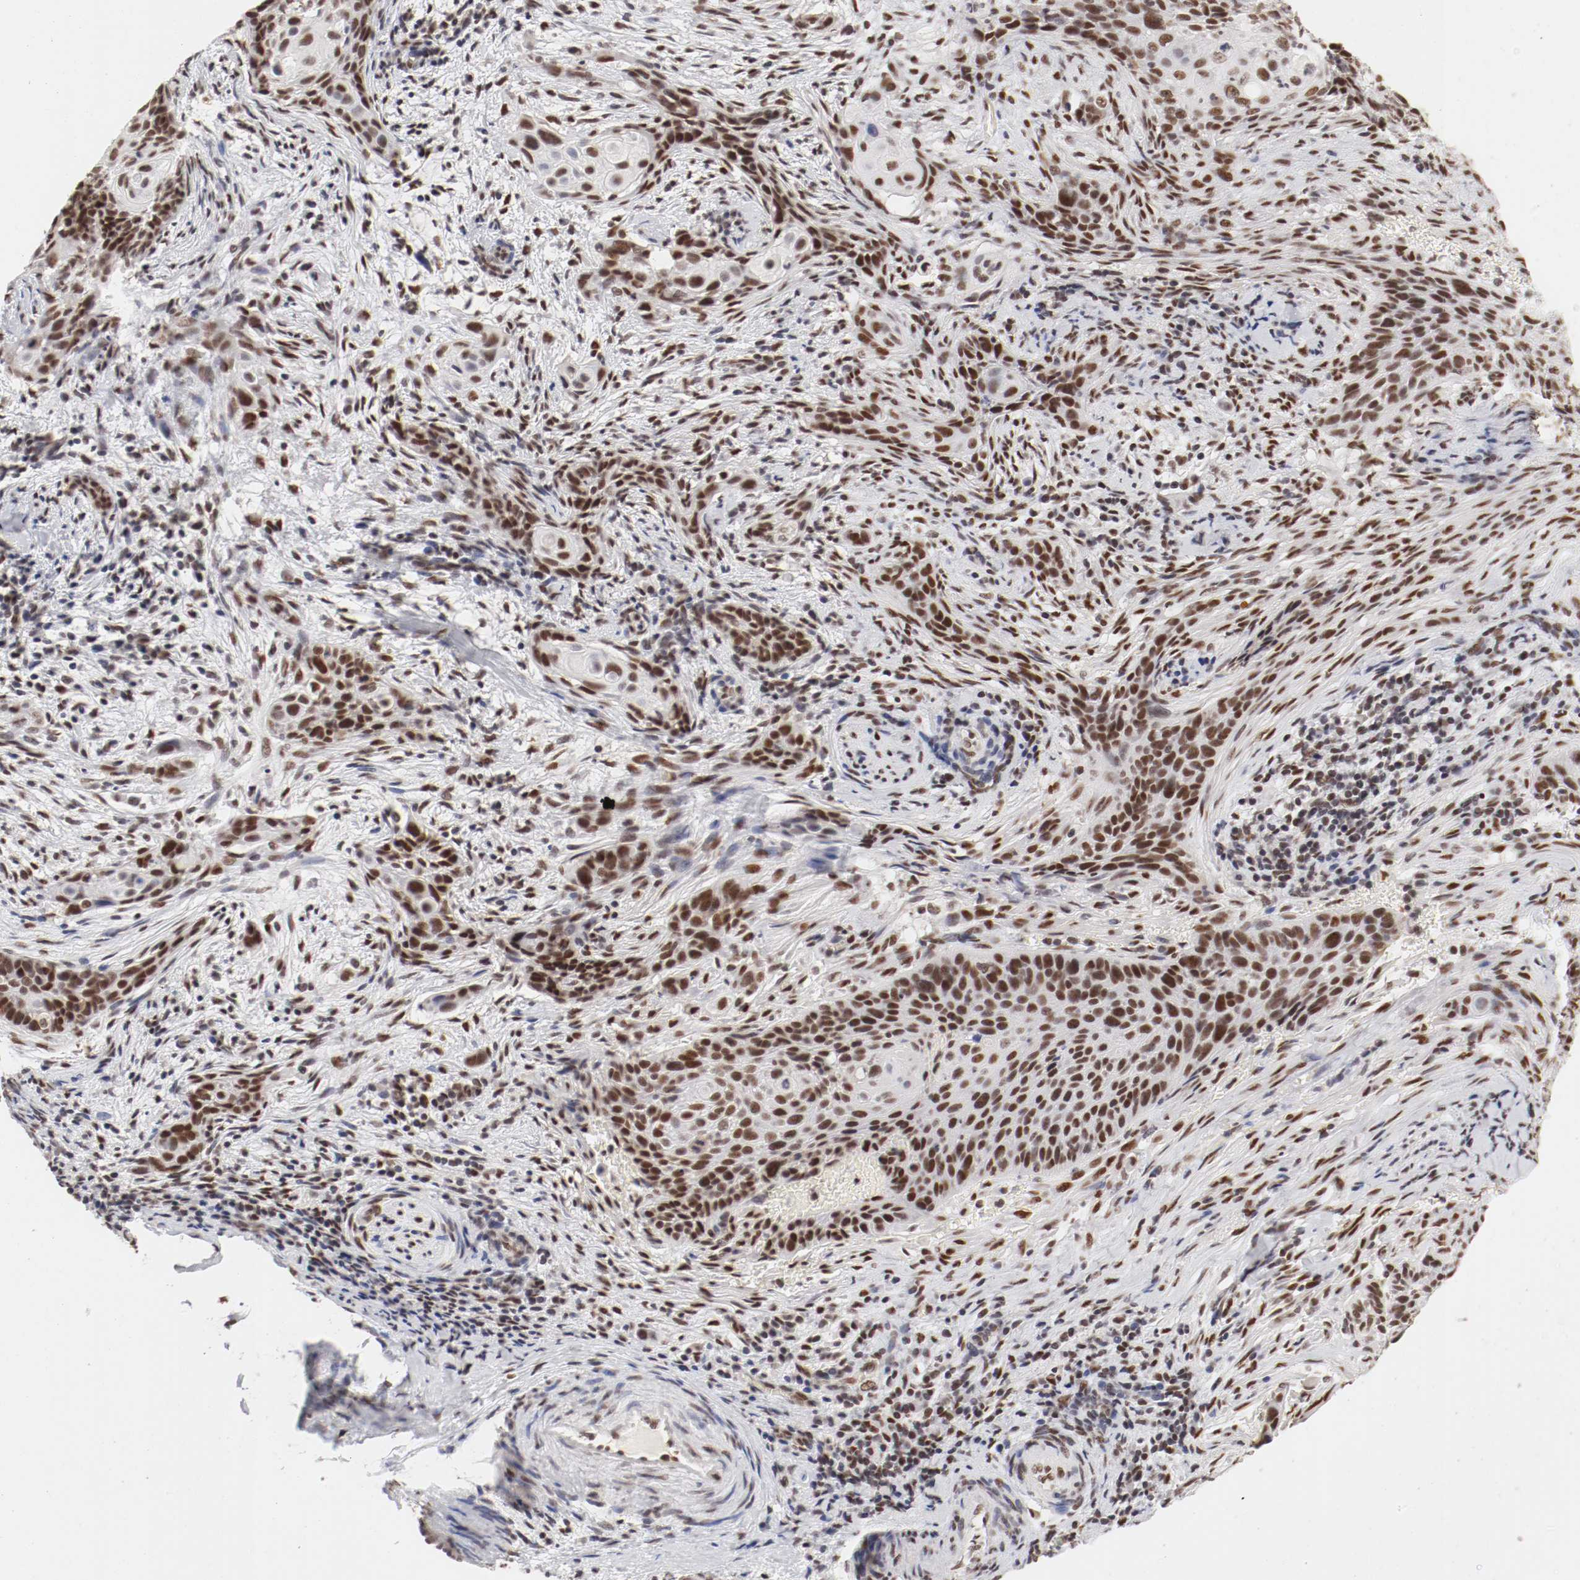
{"staining": {"intensity": "strong", "quantity": ">75%", "location": "nuclear"}, "tissue": "cervical cancer", "cell_type": "Tumor cells", "image_type": "cancer", "snomed": [{"axis": "morphology", "description": "Squamous cell carcinoma, NOS"}, {"axis": "topography", "description": "Cervix"}], "caption": "The micrograph exhibits a brown stain indicating the presence of a protein in the nuclear of tumor cells in cervical cancer (squamous cell carcinoma). (IHC, brightfield microscopy, high magnification).", "gene": "TP53BP1", "patient": {"sex": "female", "age": 33}}